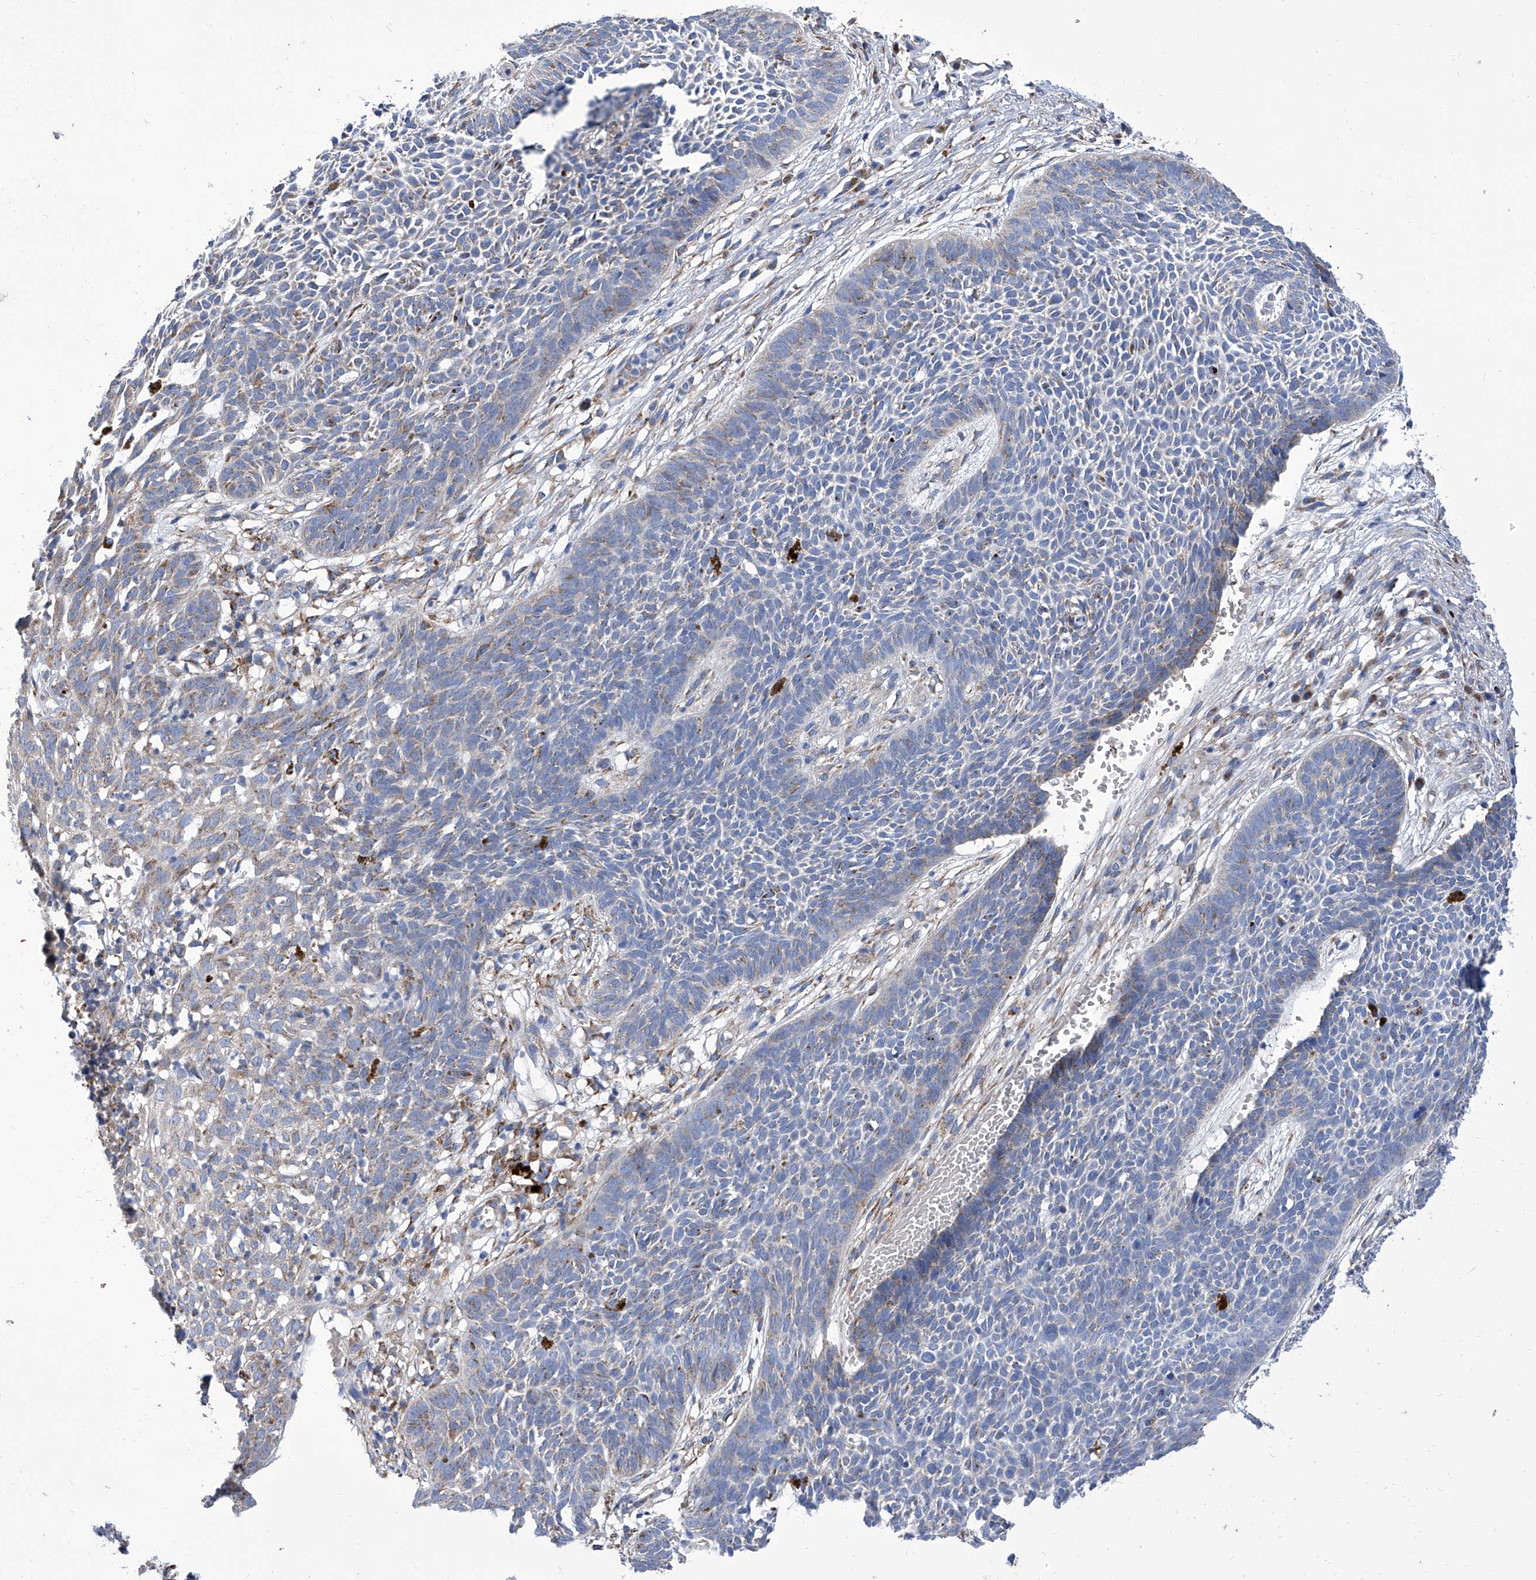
{"staining": {"intensity": "moderate", "quantity": "<25%", "location": "cytoplasmic/membranous"}, "tissue": "skin cancer", "cell_type": "Tumor cells", "image_type": "cancer", "snomed": [{"axis": "morphology", "description": "Basal cell carcinoma"}, {"axis": "topography", "description": "Skin"}], "caption": "A high-resolution image shows immunohistochemistry (IHC) staining of skin basal cell carcinoma, which exhibits moderate cytoplasmic/membranous positivity in approximately <25% of tumor cells.", "gene": "TJAP1", "patient": {"sex": "female", "age": 84}}